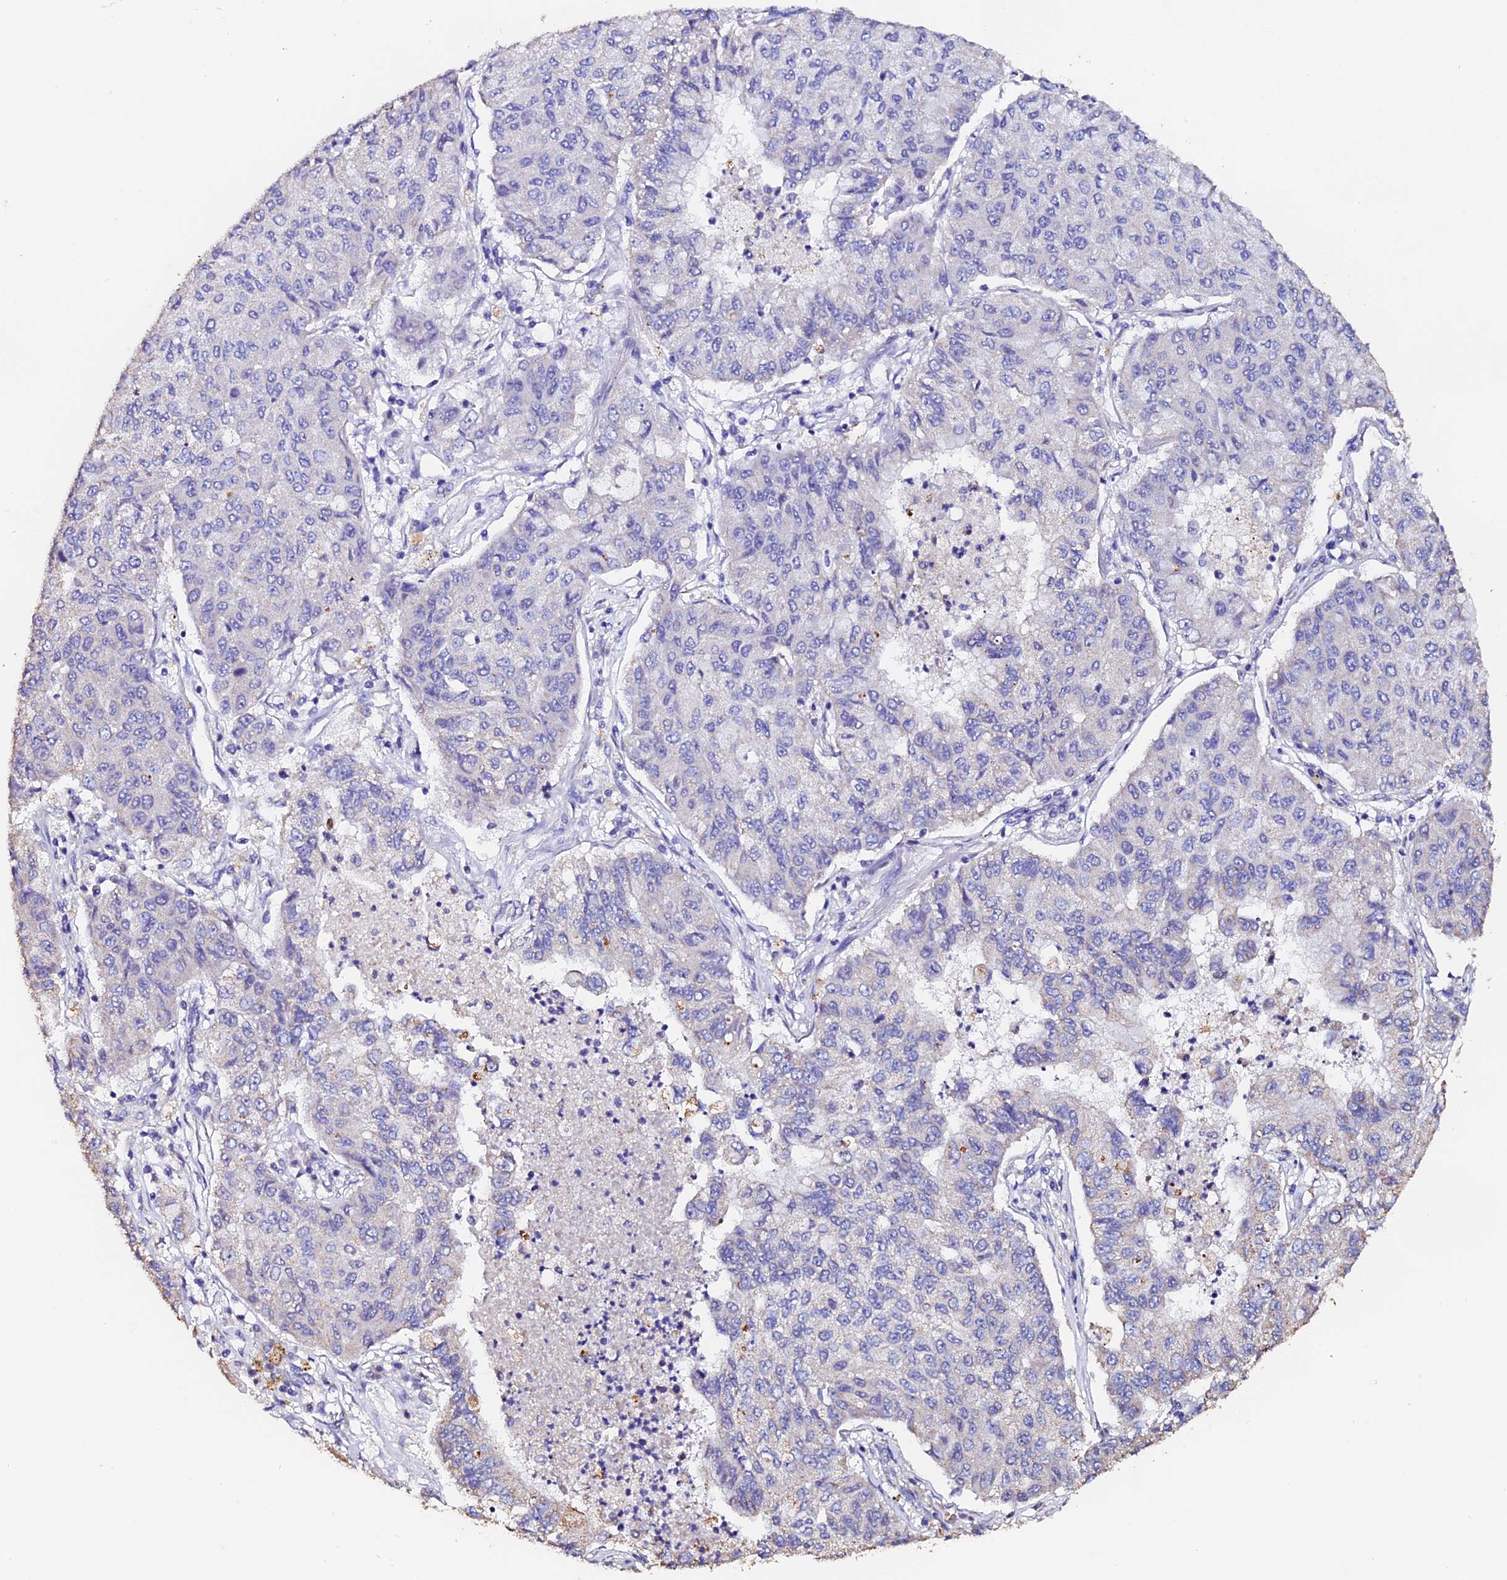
{"staining": {"intensity": "negative", "quantity": "none", "location": "none"}, "tissue": "lung cancer", "cell_type": "Tumor cells", "image_type": "cancer", "snomed": [{"axis": "morphology", "description": "Squamous cell carcinoma, NOS"}, {"axis": "topography", "description": "Lung"}], "caption": "Human squamous cell carcinoma (lung) stained for a protein using immunohistochemistry (IHC) exhibits no staining in tumor cells.", "gene": "FBXW9", "patient": {"sex": "male", "age": 74}}